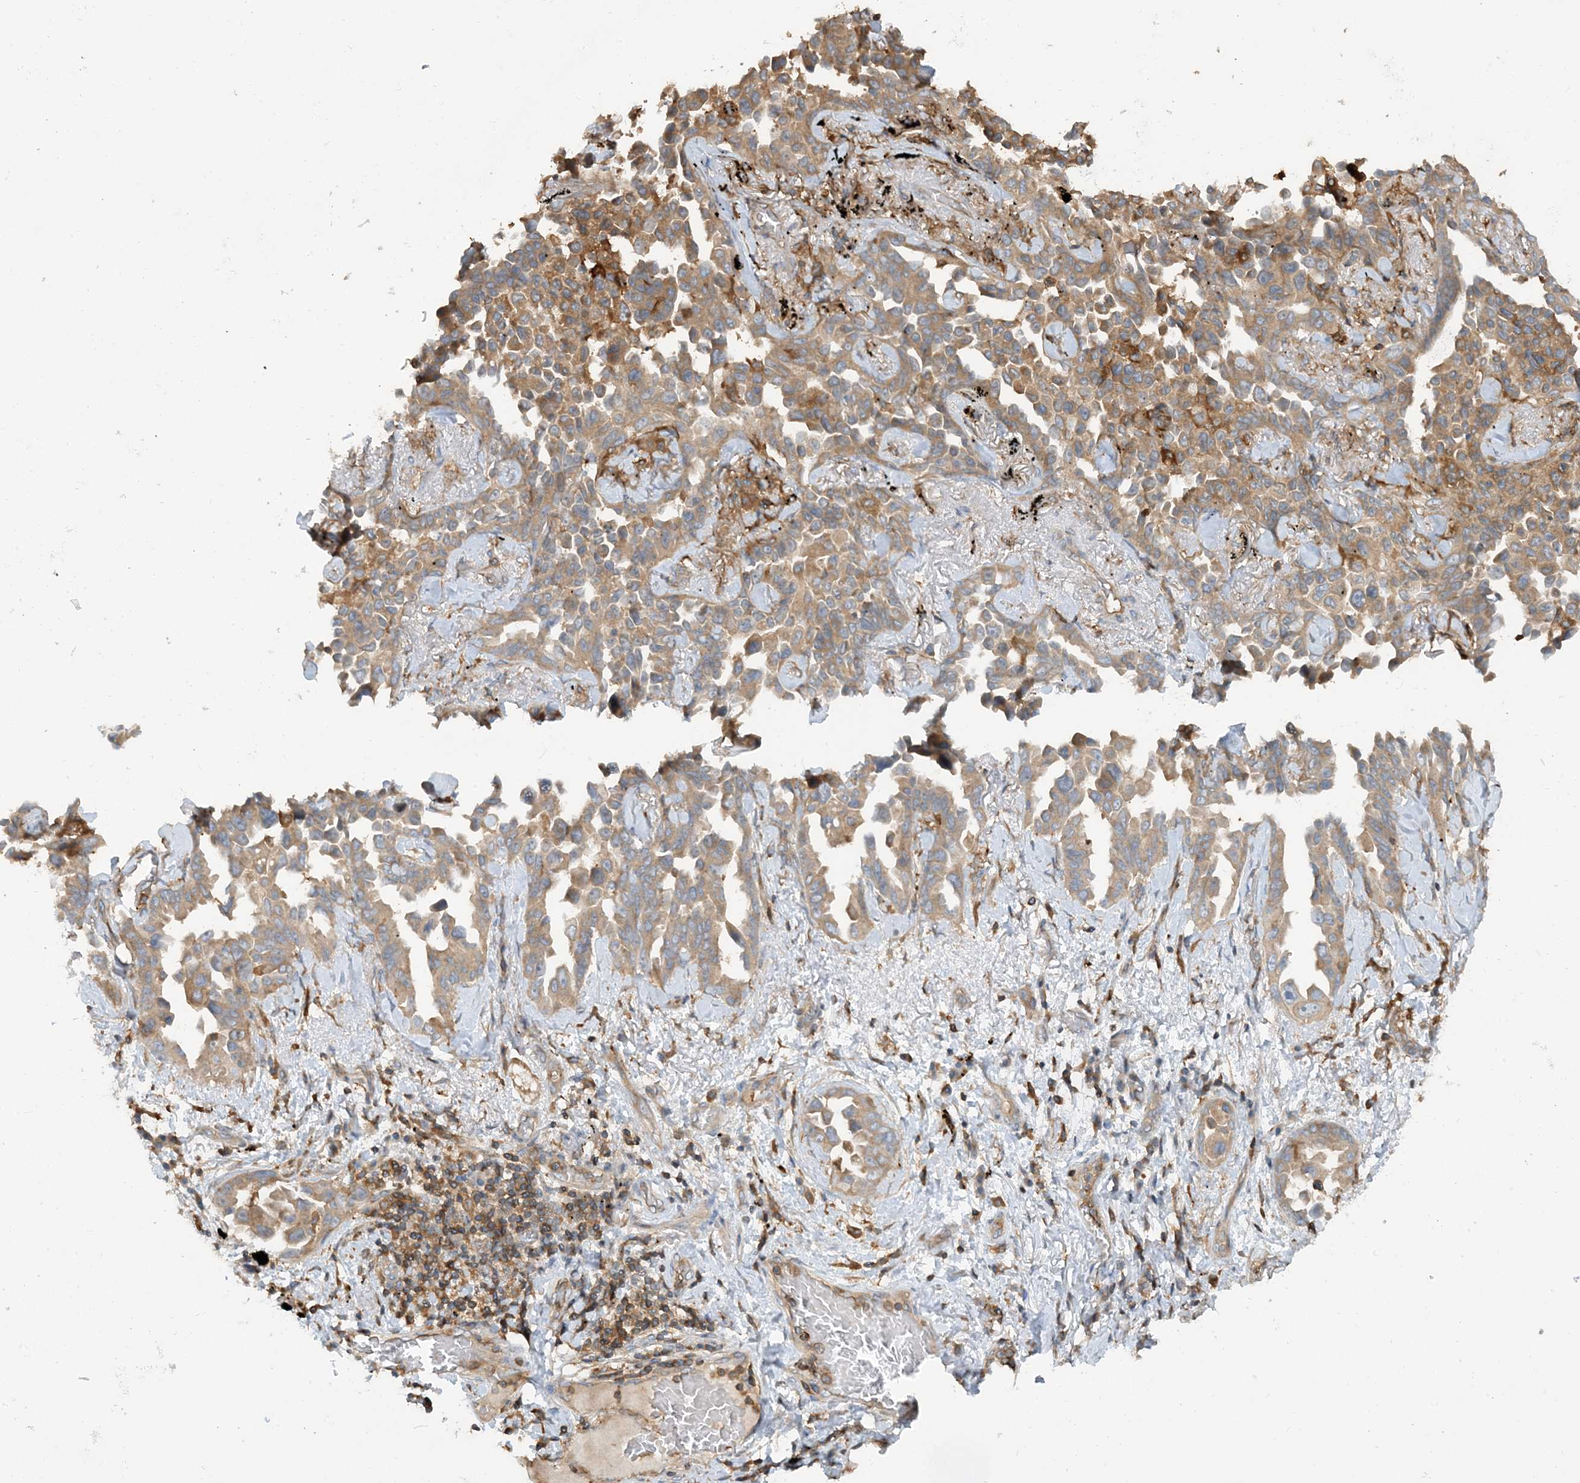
{"staining": {"intensity": "weak", "quantity": ">75%", "location": "cytoplasmic/membranous"}, "tissue": "lung cancer", "cell_type": "Tumor cells", "image_type": "cancer", "snomed": [{"axis": "morphology", "description": "Adenocarcinoma, NOS"}, {"axis": "topography", "description": "Lung"}], "caption": "Lung cancer (adenocarcinoma) tissue demonstrates weak cytoplasmic/membranous expression in about >75% of tumor cells", "gene": "SFMBT2", "patient": {"sex": "female", "age": 67}}